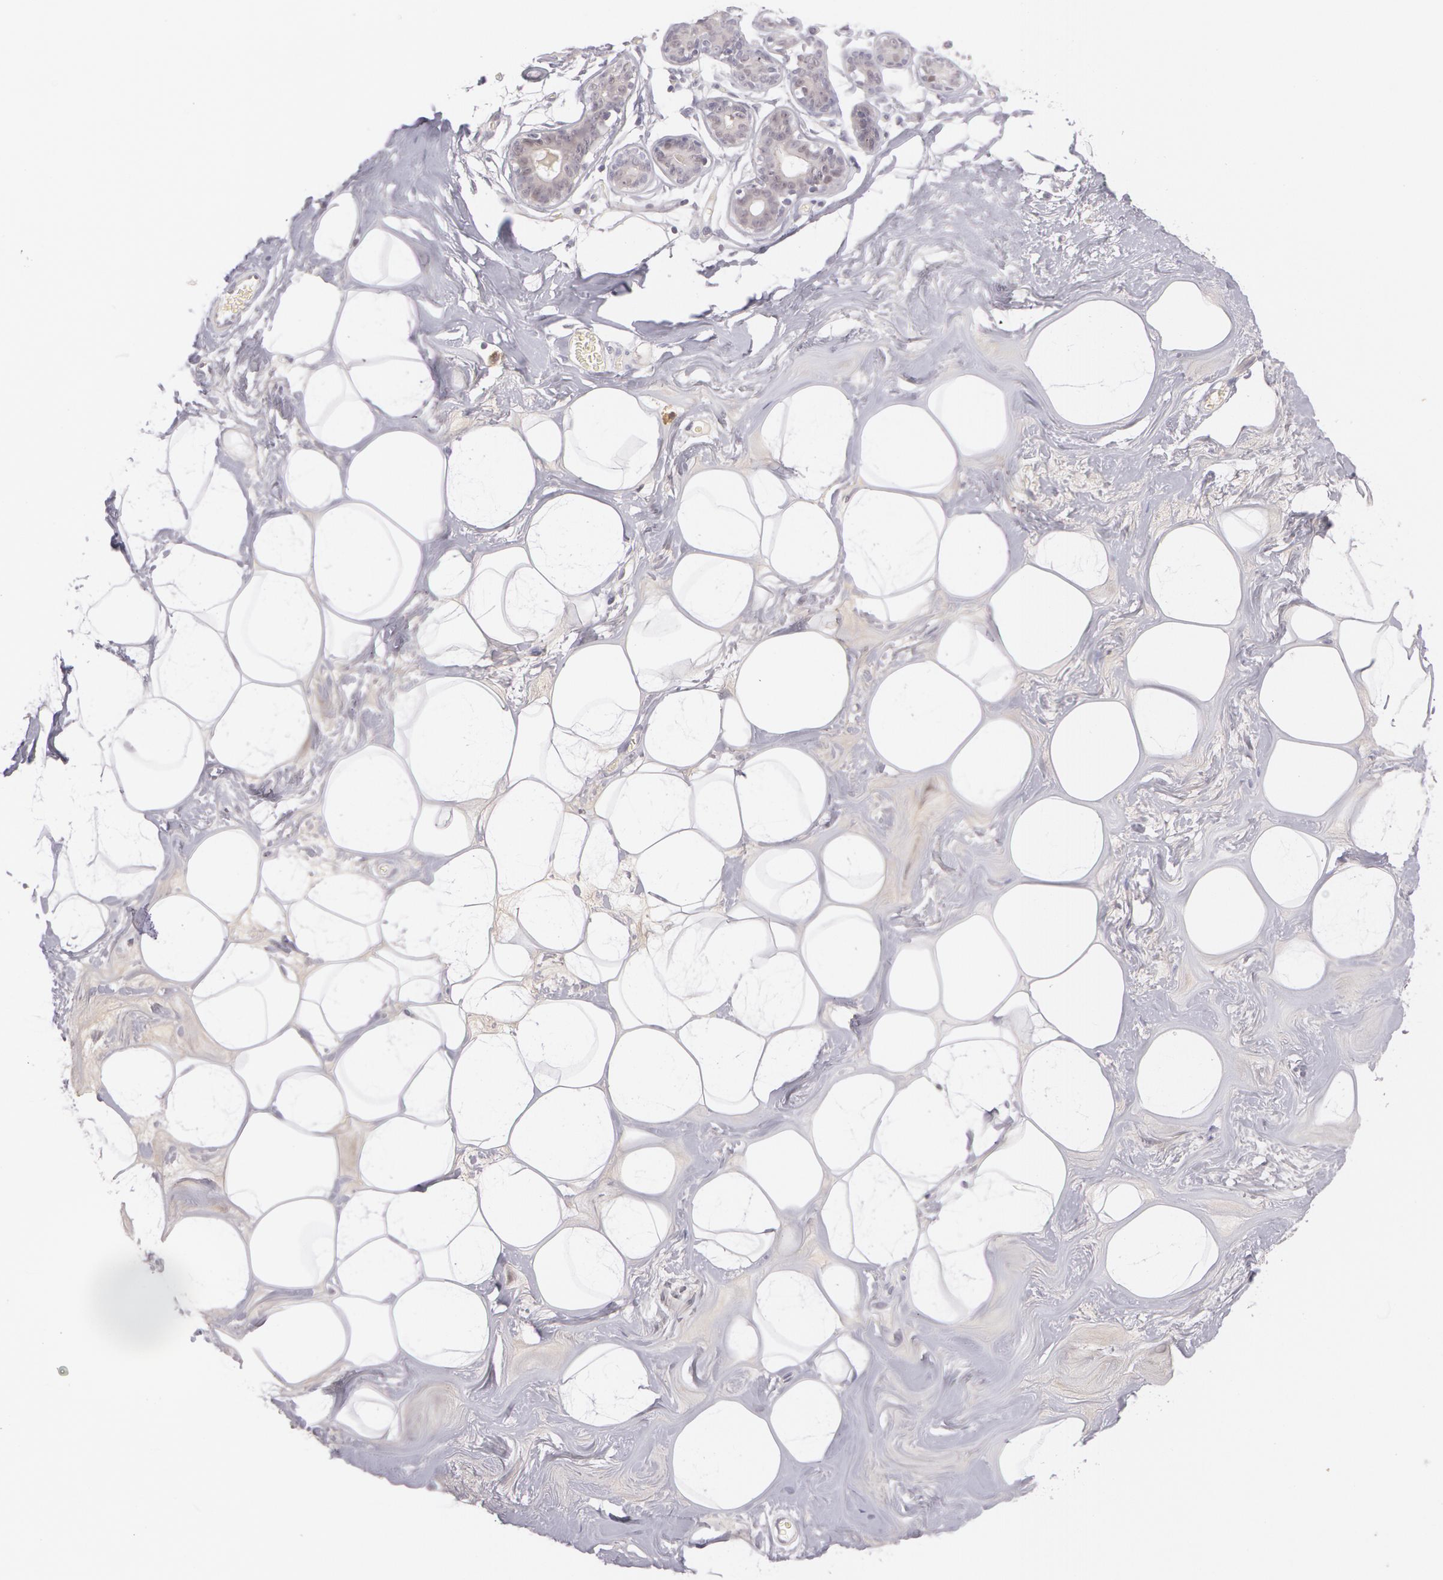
{"staining": {"intensity": "negative", "quantity": "none", "location": "none"}, "tissue": "breast", "cell_type": "Adipocytes", "image_type": "normal", "snomed": [{"axis": "morphology", "description": "Normal tissue, NOS"}, {"axis": "morphology", "description": "Fibrosis, NOS"}, {"axis": "topography", "description": "Breast"}], "caption": "The histopathology image demonstrates no staining of adipocytes in normal breast.", "gene": "LBP", "patient": {"sex": "female", "age": 39}}